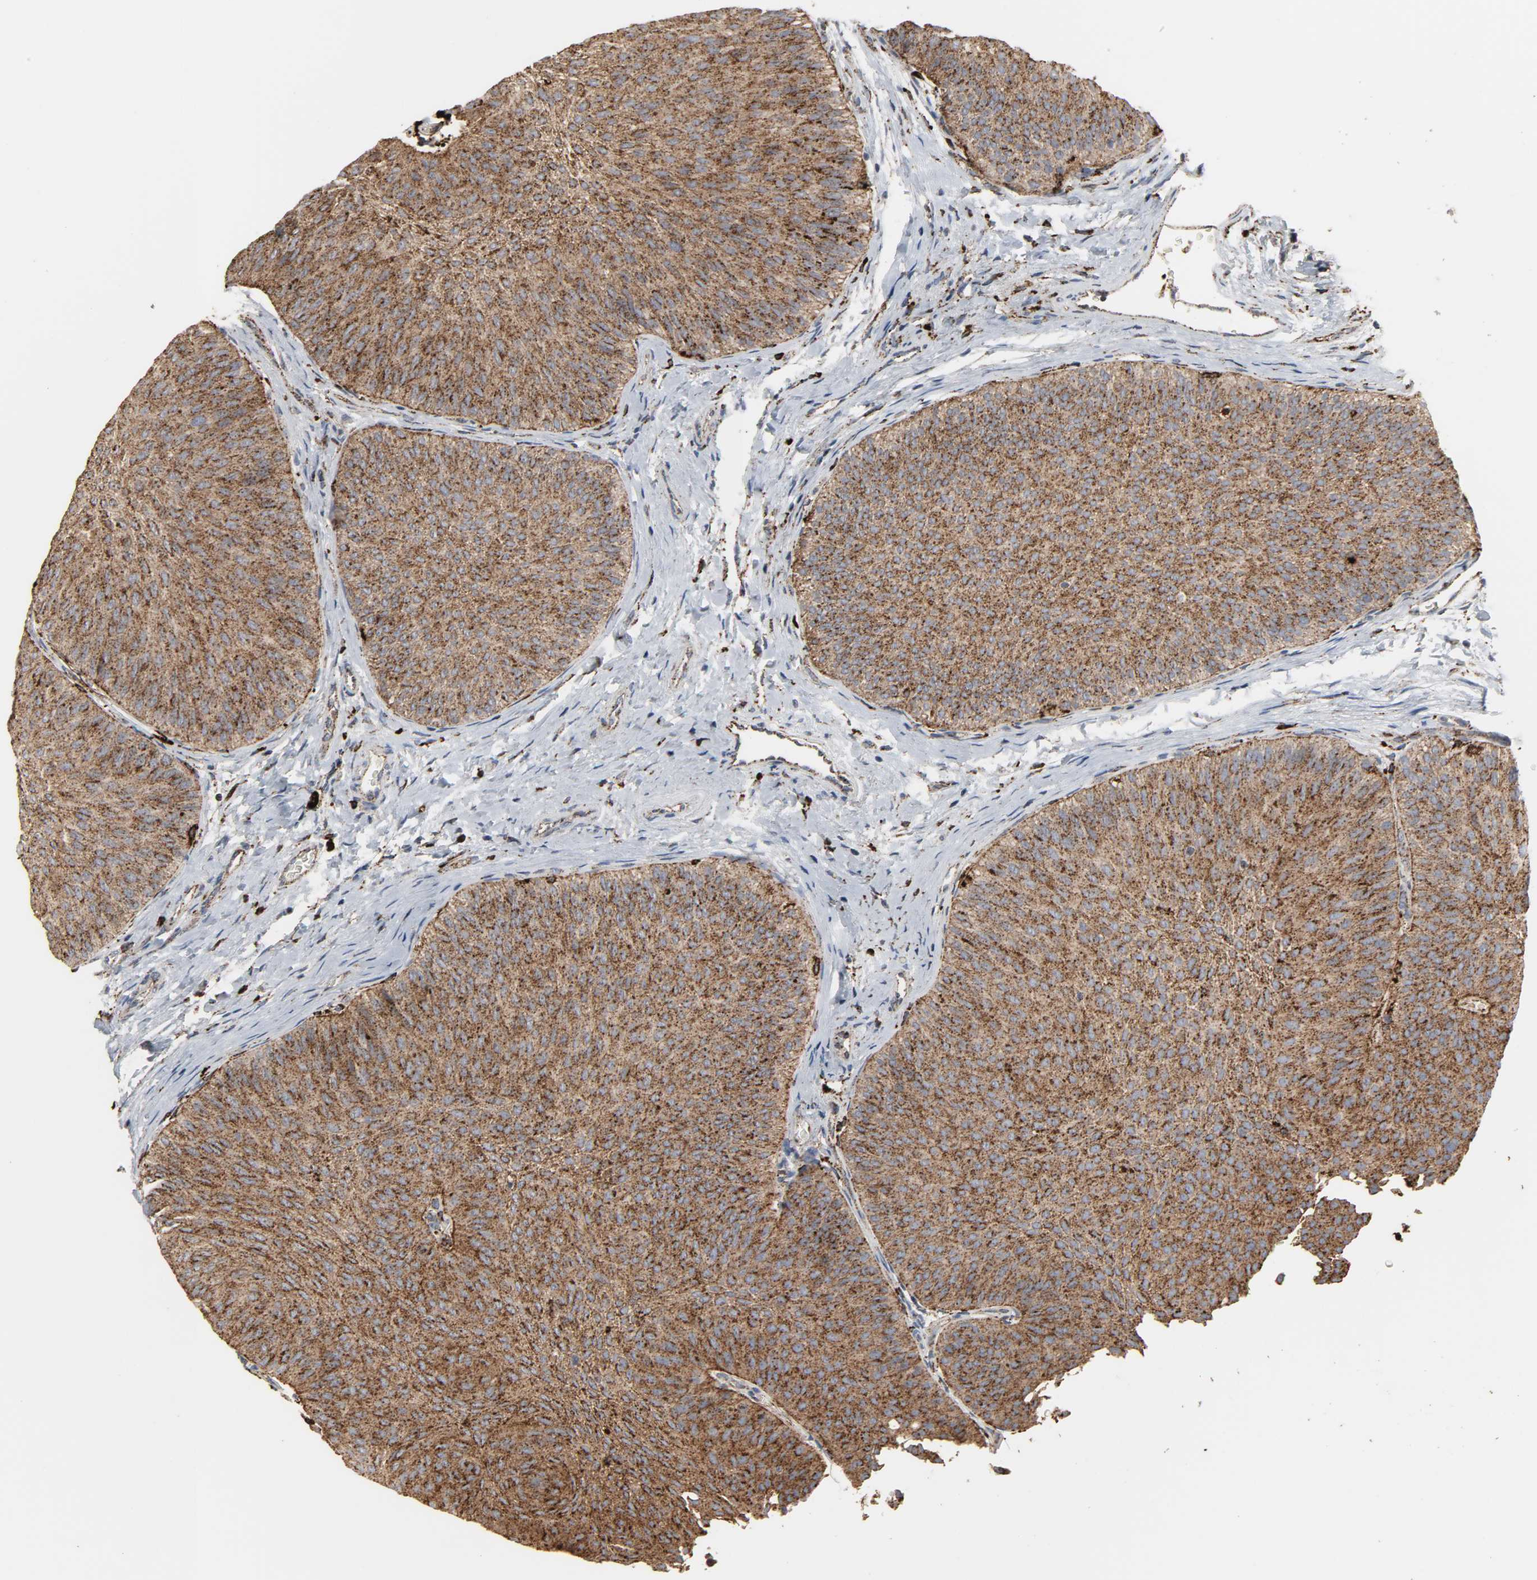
{"staining": {"intensity": "moderate", "quantity": ">75%", "location": "cytoplasmic/membranous"}, "tissue": "urothelial cancer", "cell_type": "Tumor cells", "image_type": "cancer", "snomed": [{"axis": "morphology", "description": "Urothelial carcinoma, Low grade"}, {"axis": "topography", "description": "Urinary bladder"}], "caption": "Immunohistochemistry staining of urothelial carcinoma (low-grade), which exhibits medium levels of moderate cytoplasmic/membranous staining in approximately >75% of tumor cells indicating moderate cytoplasmic/membranous protein staining. The staining was performed using DAB (3,3'-diaminobenzidine) (brown) for protein detection and nuclei were counterstained in hematoxylin (blue).", "gene": "PSAP", "patient": {"sex": "female", "age": 60}}